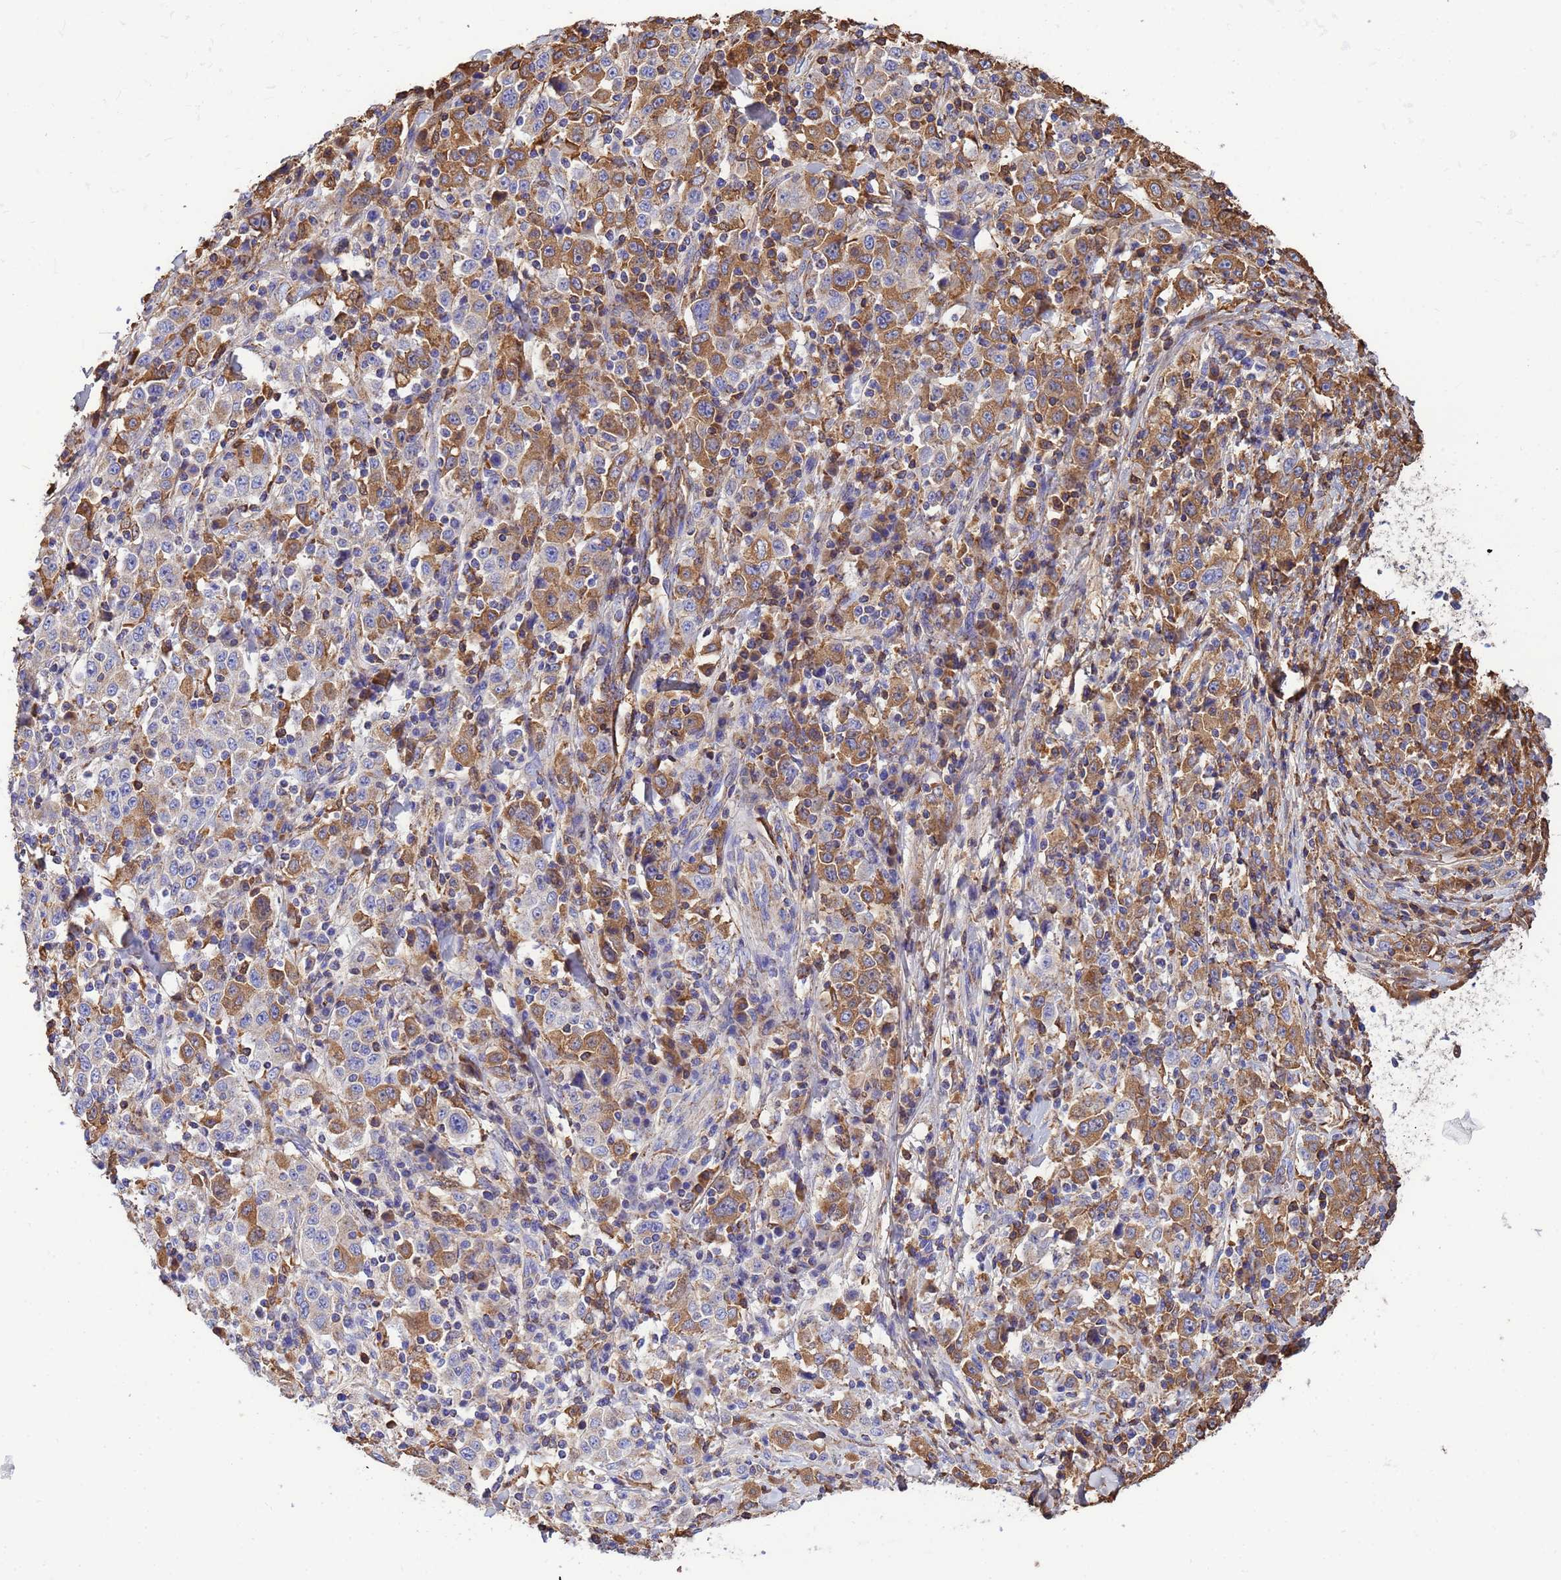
{"staining": {"intensity": "moderate", "quantity": ">75%", "location": "cytoplasmic/membranous"}, "tissue": "stomach cancer", "cell_type": "Tumor cells", "image_type": "cancer", "snomed": [{"axis": "morphology", "description": "Normal tissue, NOS"}, {"axis": "morphology", "description": "Adenocarcinoma, NOS"}, {"axis": "topography", "description": "Stomach, upper"}, {"axis": "topography", "description": "Stomach"}], "caption": "This is a micrograph of immunohistochemistry staining of stomach cancer (adenocarcinoma), which shows moderate expression in the cytoplasmic/membranous of tumor cells.", "gene": "GLUD1", "patient": {"sex": "male", "age": 59}}